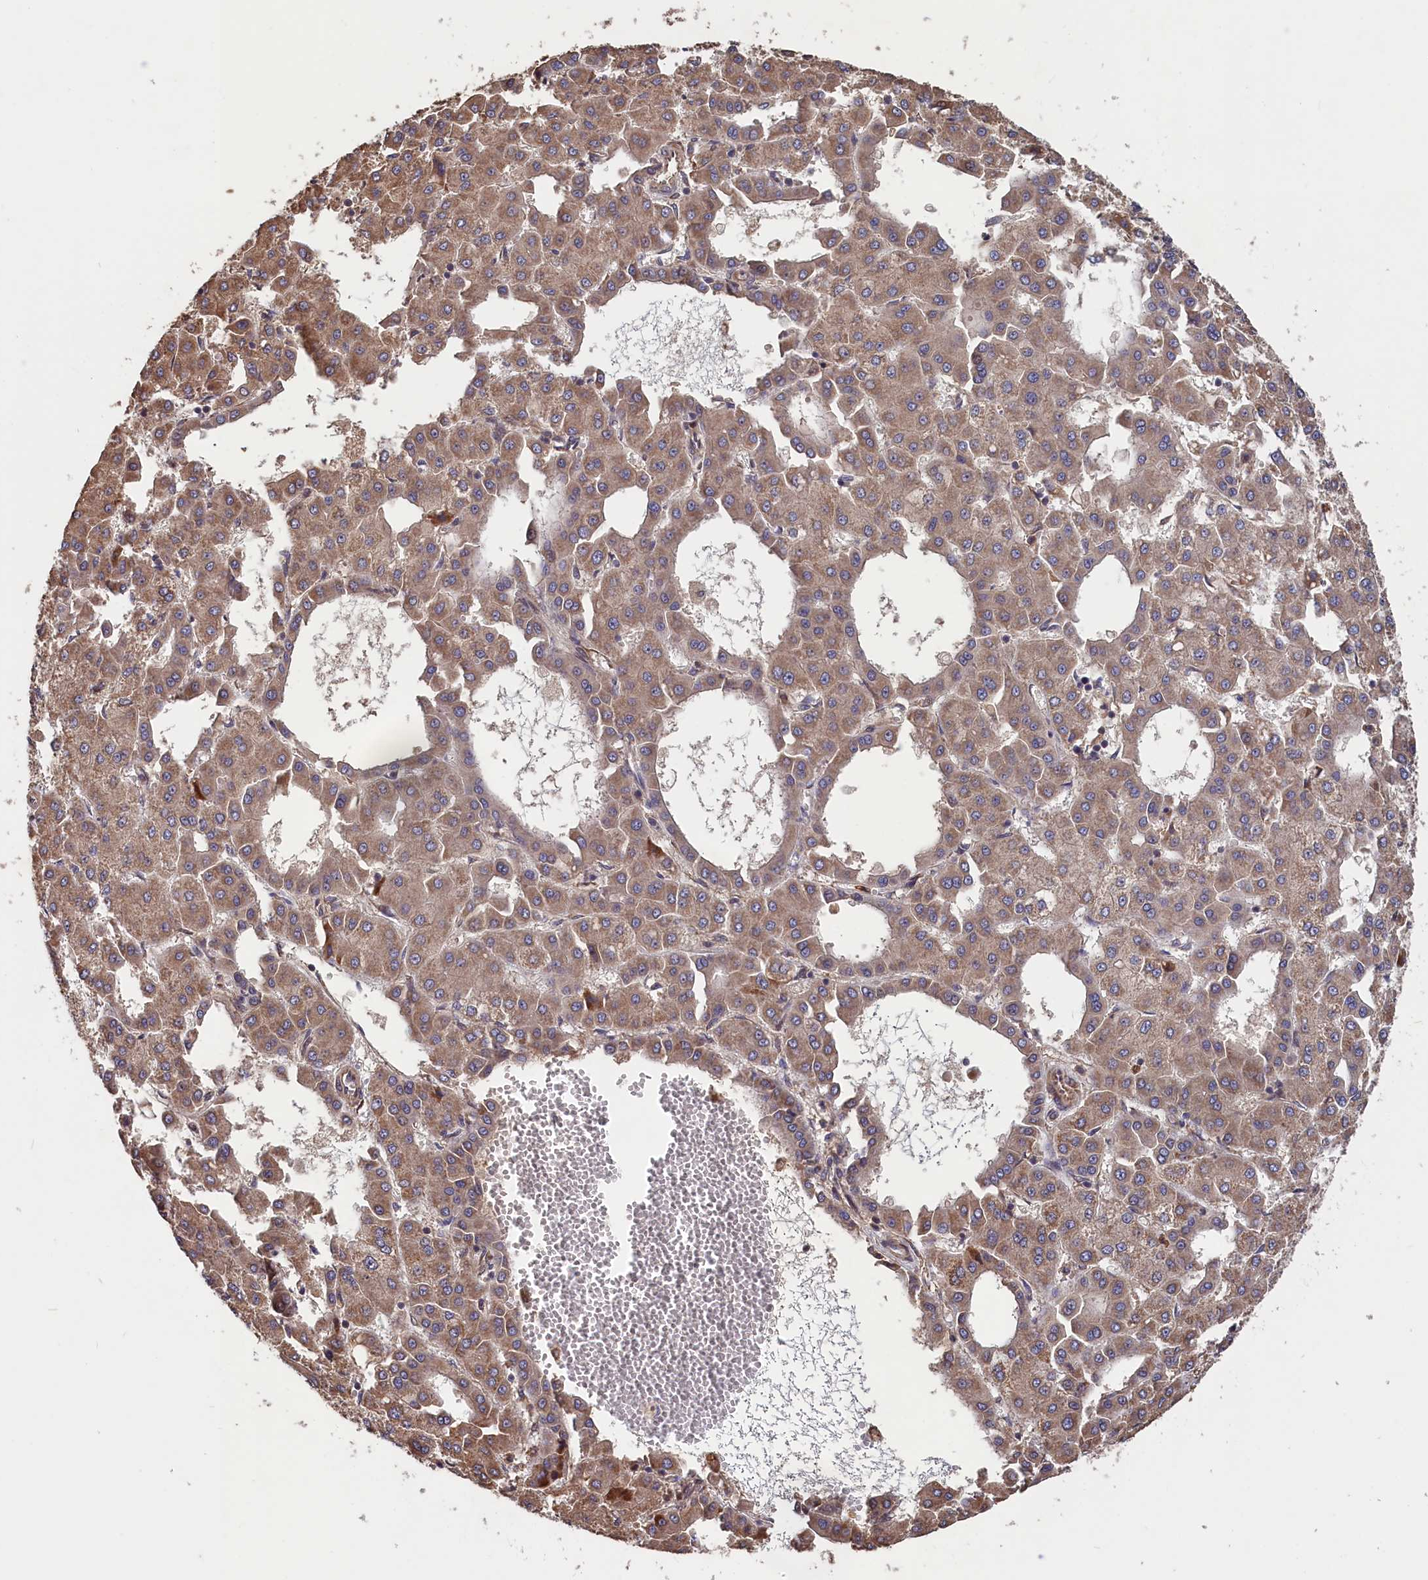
{"staining": {"intensity": "weak", "quantity": ">75%", "location": "cytoplasmic/membranous"}, "tissue": "liver cancer", "cell_type": "Tumor cells", "image_type": "cancer", "snomed": [{"axis": "morphology", "description": "Carcinoma, Hepatocellular, NOS"}, {"axis": "topography", "description": "Liver"}], "caption": "A high-resolution histopathology image shows IHC staining of liver hepatocellular carcinoma, which shows weak cytoplasmic/membranous positivity in approximately >75% of tumor cells.", "gene": "GREB1L", "patient": {"sex": "male", "age": 47}}